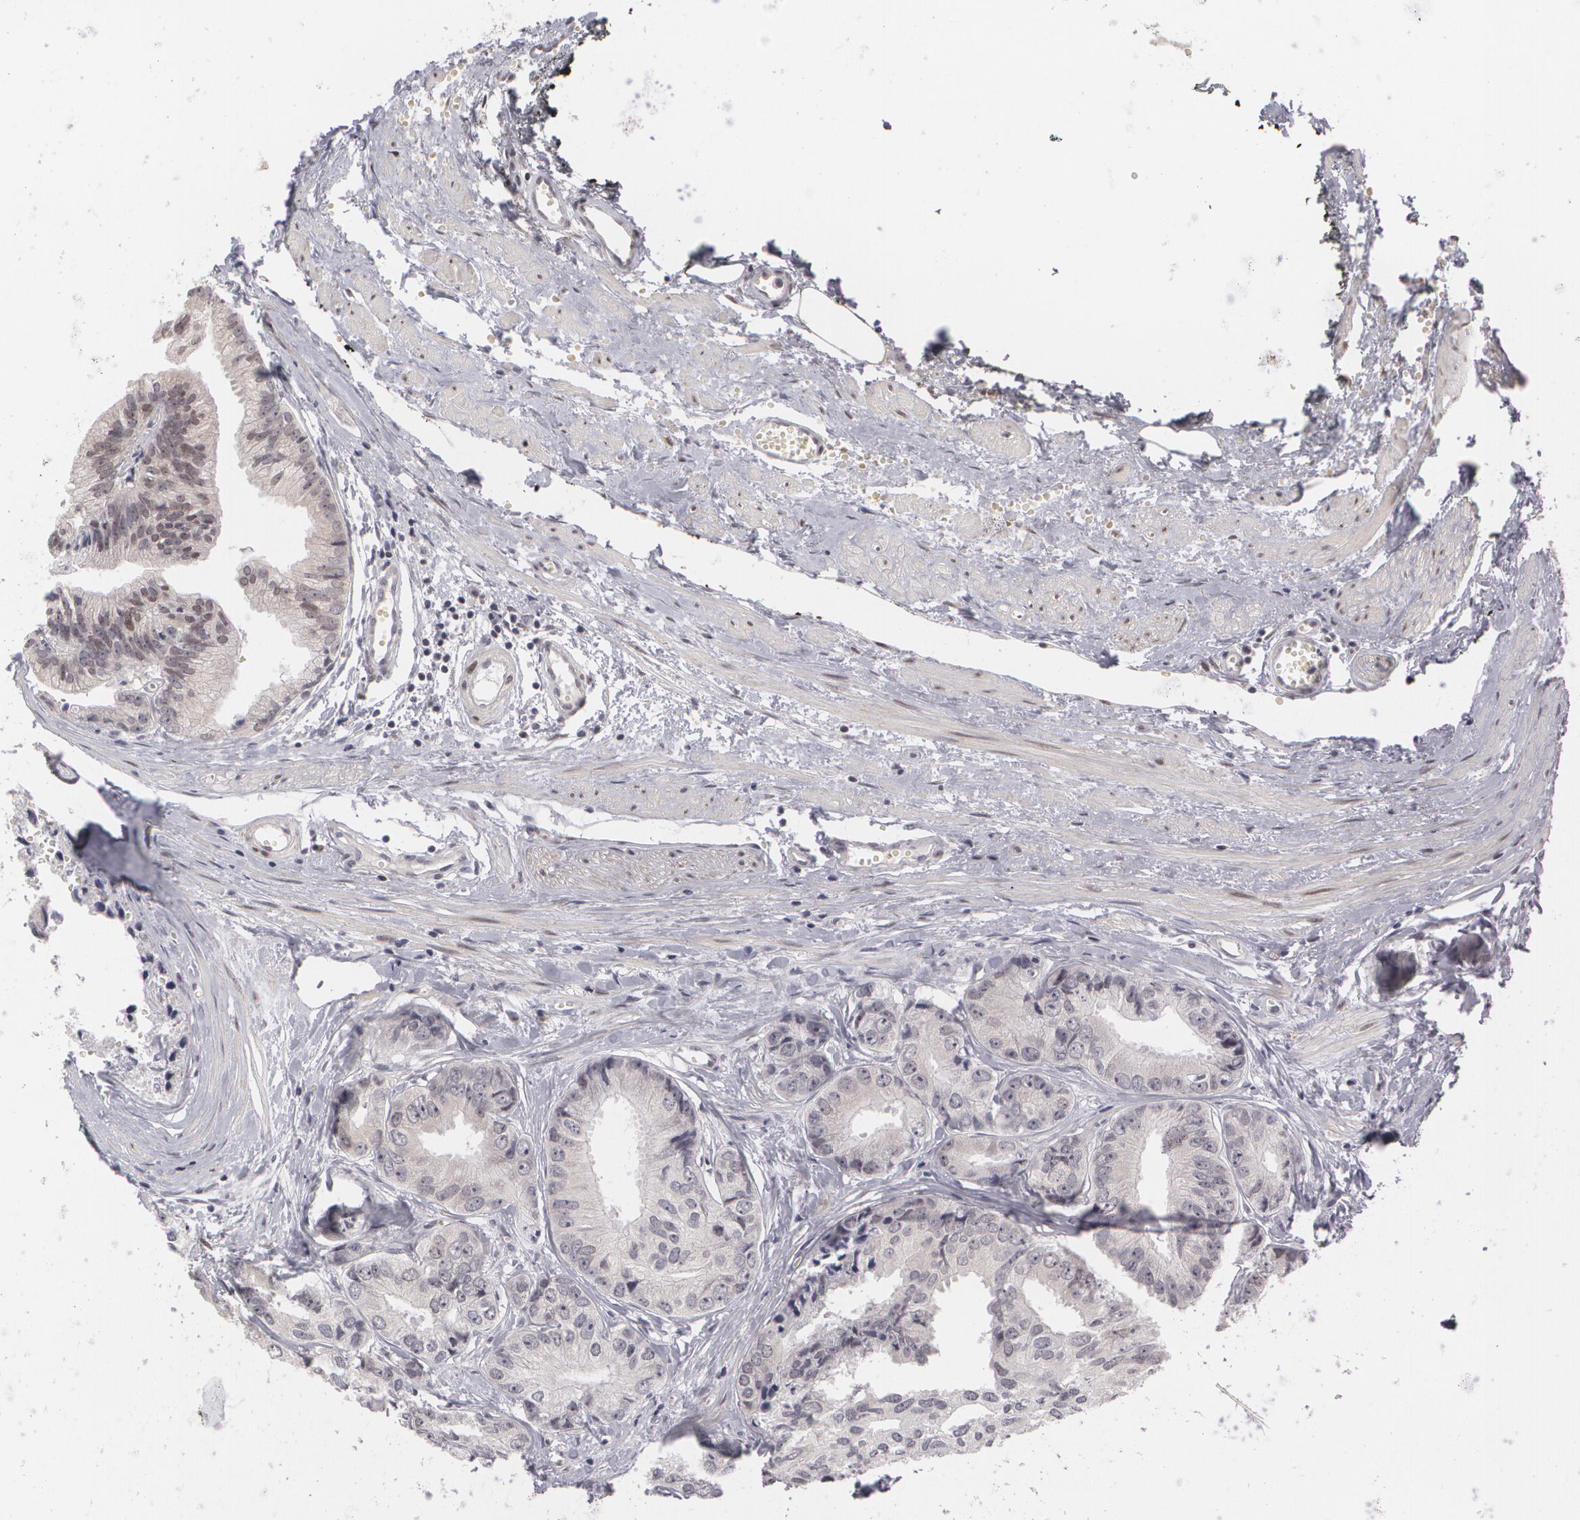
{"staining": {"intensity": "negative", "quantity": "none", "location": "none"}, "tissue": "prostate cancer", "cell_type": "Tumor cells", "image_type": "cancer", "snomed": [{"axis": "morphology", "description": "Adenocarcinoma, High grade"}, {"axis": "topography", "description": "Prostate"}], "caption": "Immunohistochemistry (IHC) image of neoplastic tissue: human prostate adenocarcinoma (high-grade) stained with DAB (3,3'-diaminobenzidine) demonstrates no significant protein positivity in tumor cells.", "gene": "ZBTB16", "patient": {"sex": "male", "age": 56}}